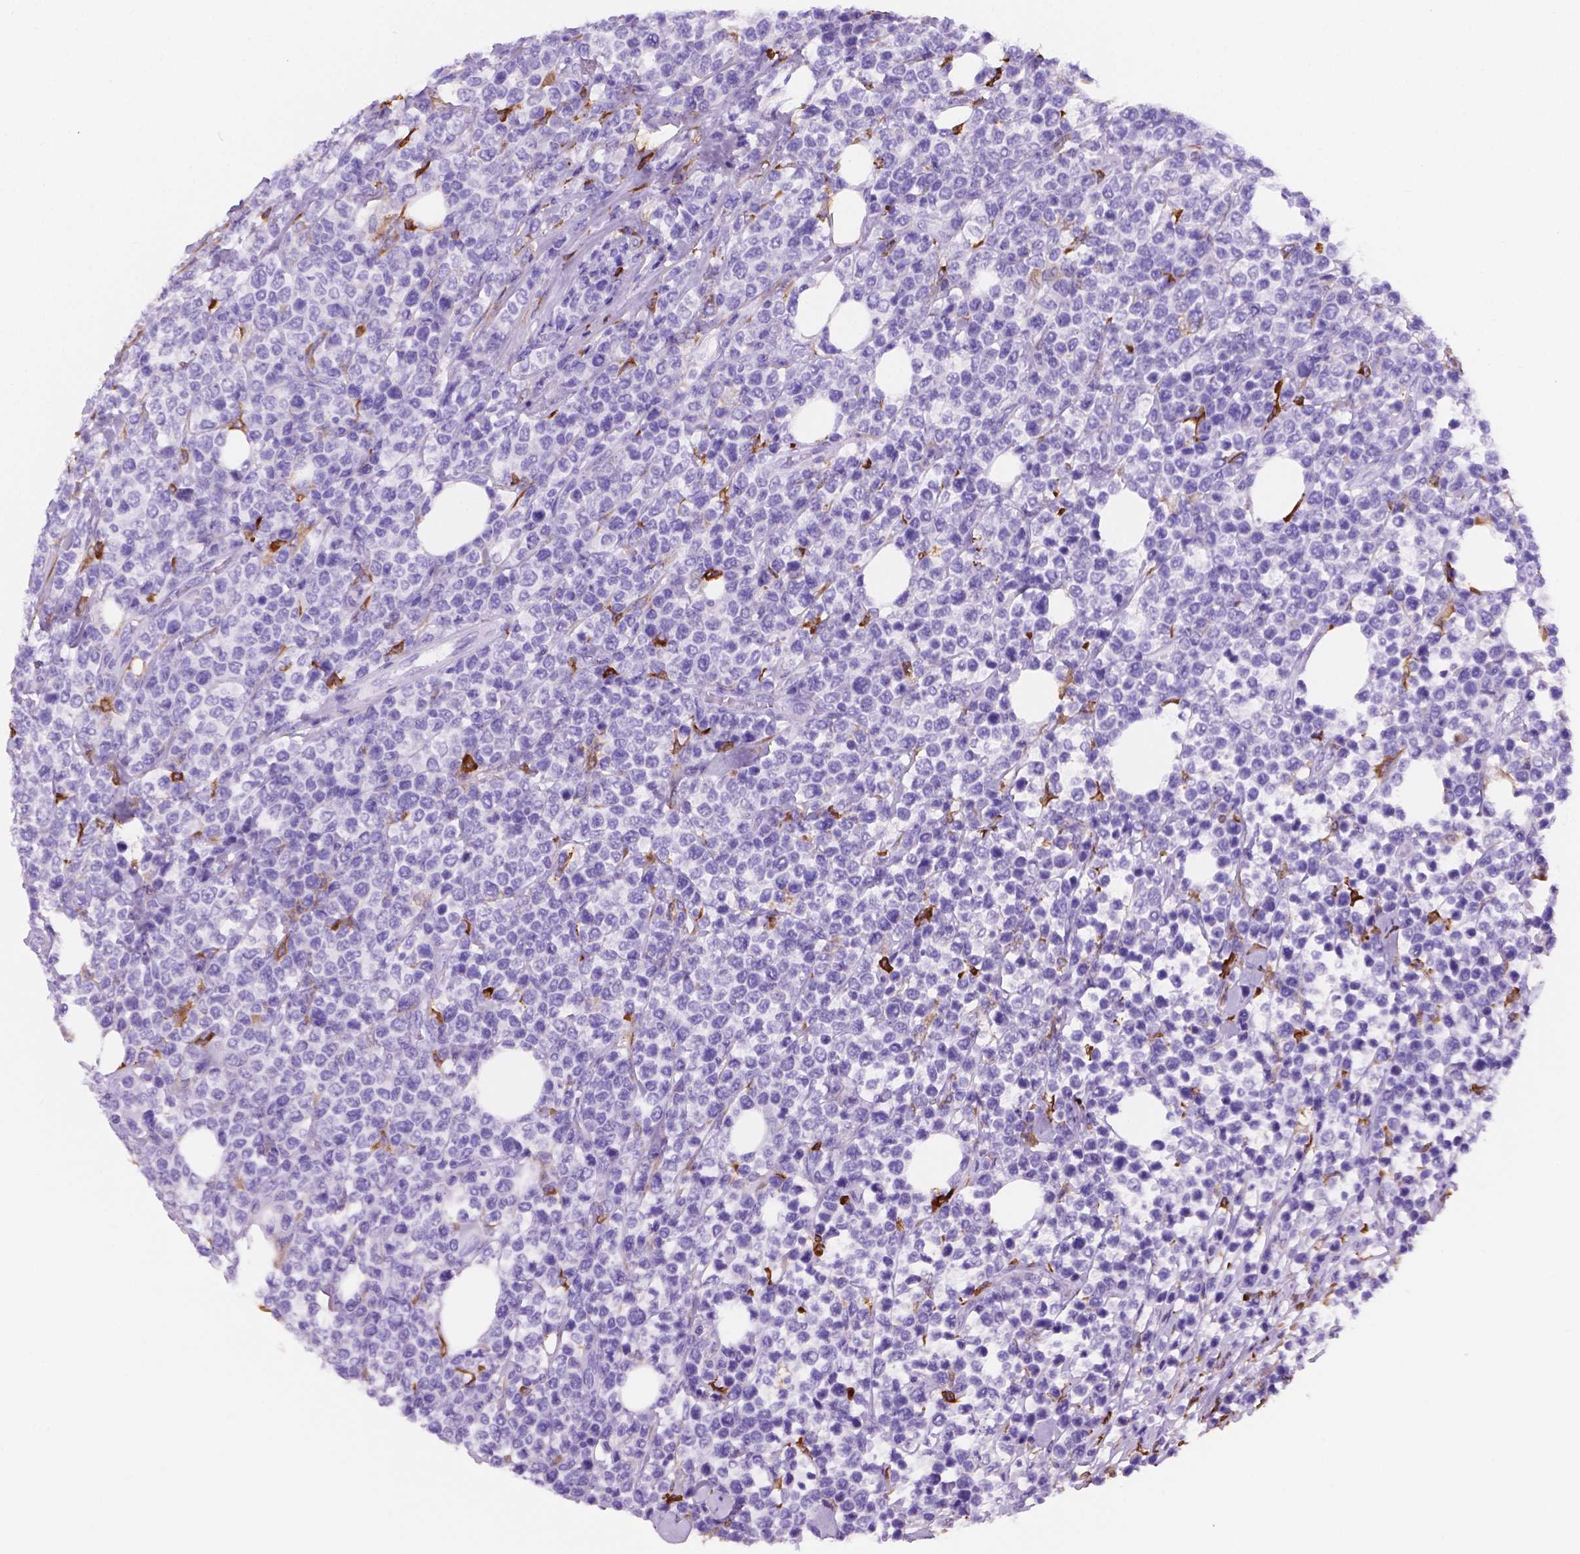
{"staining": {"intensity": "negative", "quantity": "none", "location": "none"}, "tissue": "lymphoma", "cell_type": "Tumor cells", "image_type": "cancer", "snomed": [{"axis": "morphology", "description": "Malignant lymphoma, non-Hodgkin's type, High grade"}, {"axis": "topography", "description": "Soft tissue"}], "caption": "Tumor cells are negative for brown protein staining in lymphoma. (DAB (3,3'-diaminobenzidine) IHC visualized using brightfield microscopy, high magnification).", "gene": "MACF1", "patient": {"sex": "female", "age": 56}}